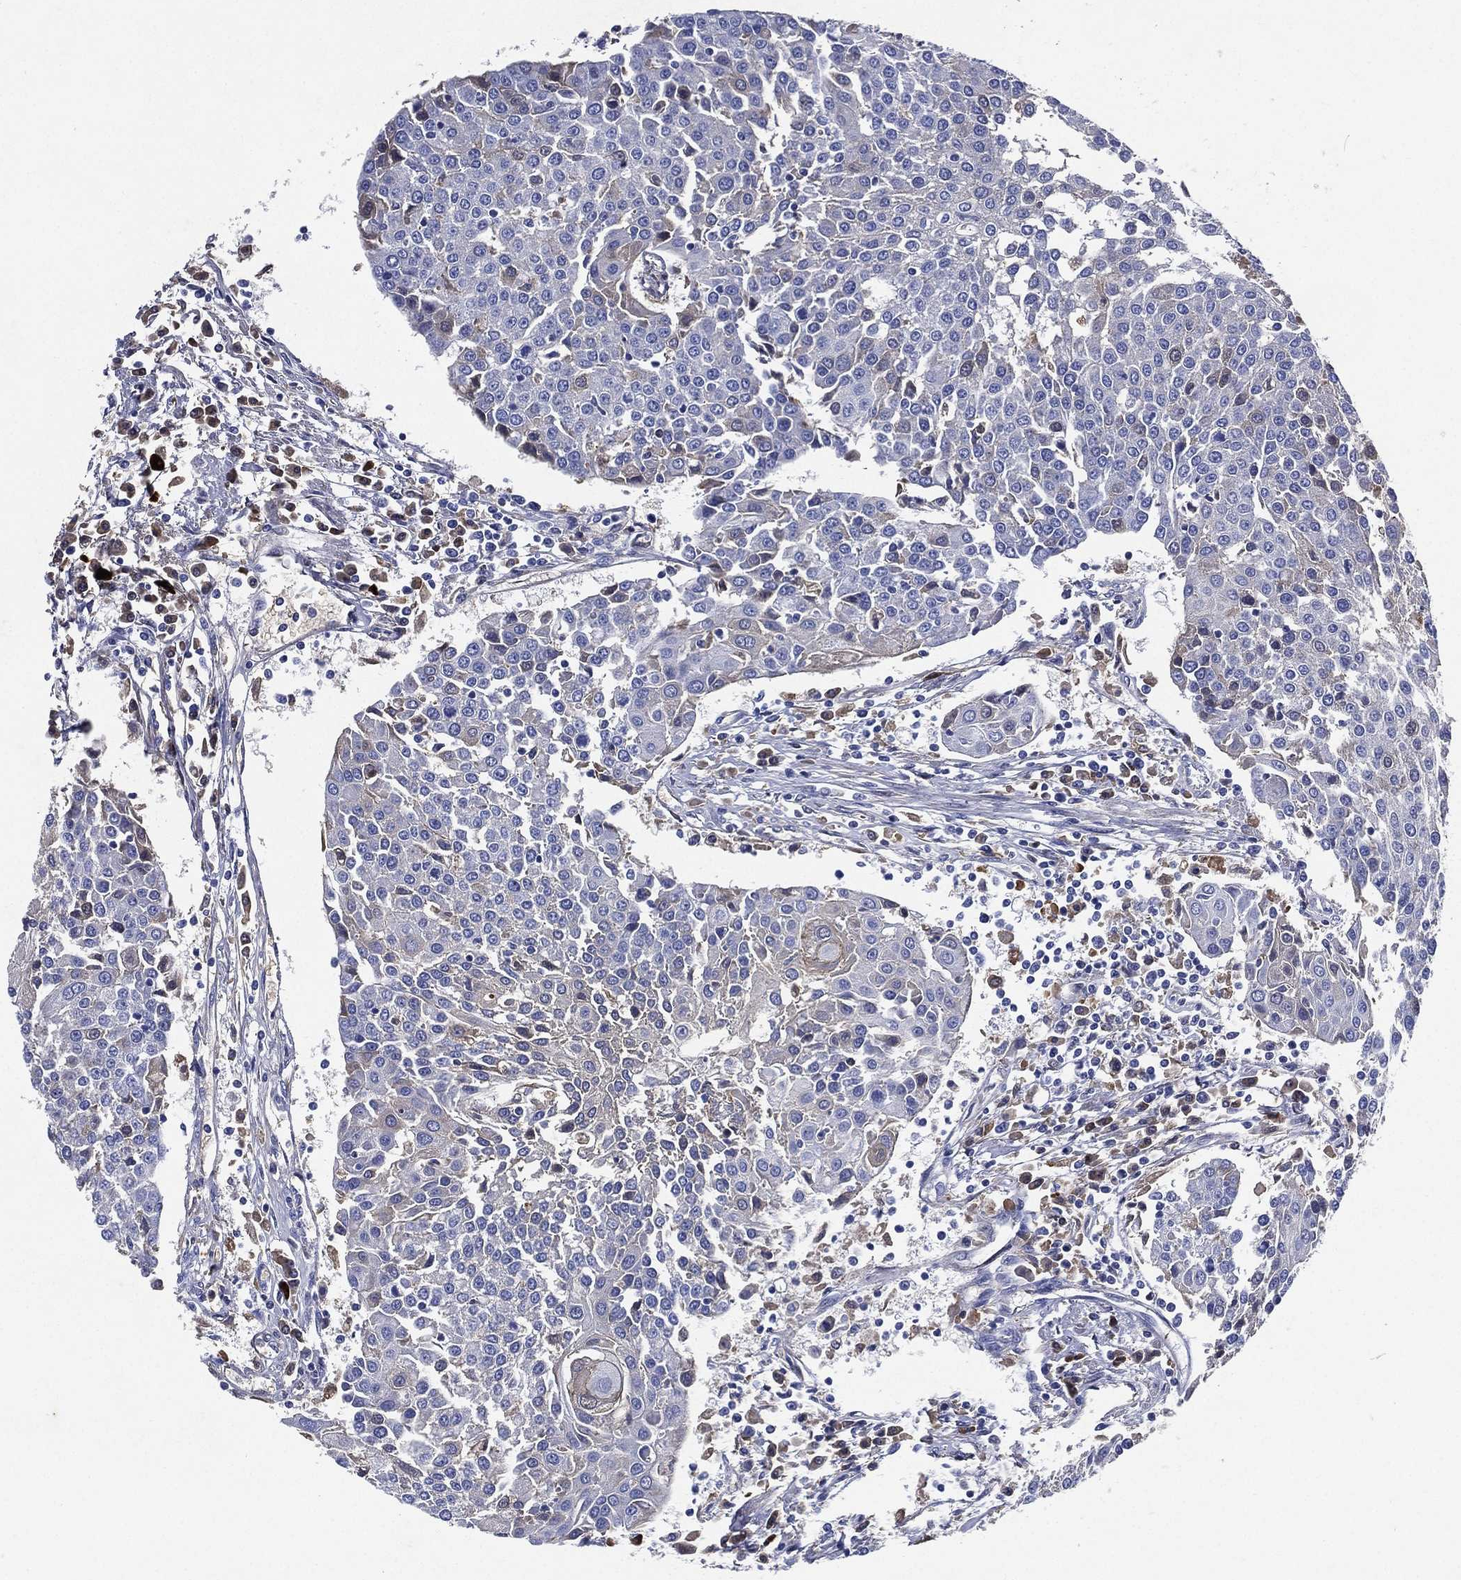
{"staining": {"intensity": "negative", "quantity": "none", "location": "none"}, "tissue": "urothelial cancer", "cell_type": "Tumor cells", "image_type": "cancer", "snomed": [{"axis": "morphology", "description": "Urothelial carcinoma, High grade"}, {"axis": "topography", "description": "Urinary bladder"}], "caption": "Human urothelial cancer stained for a protein using immunohistochemistry (IHC) exhibits no staining in tumor cells.", "gene": "TMPRSS11D", "patient": {"sex": "female", "age": 85}}